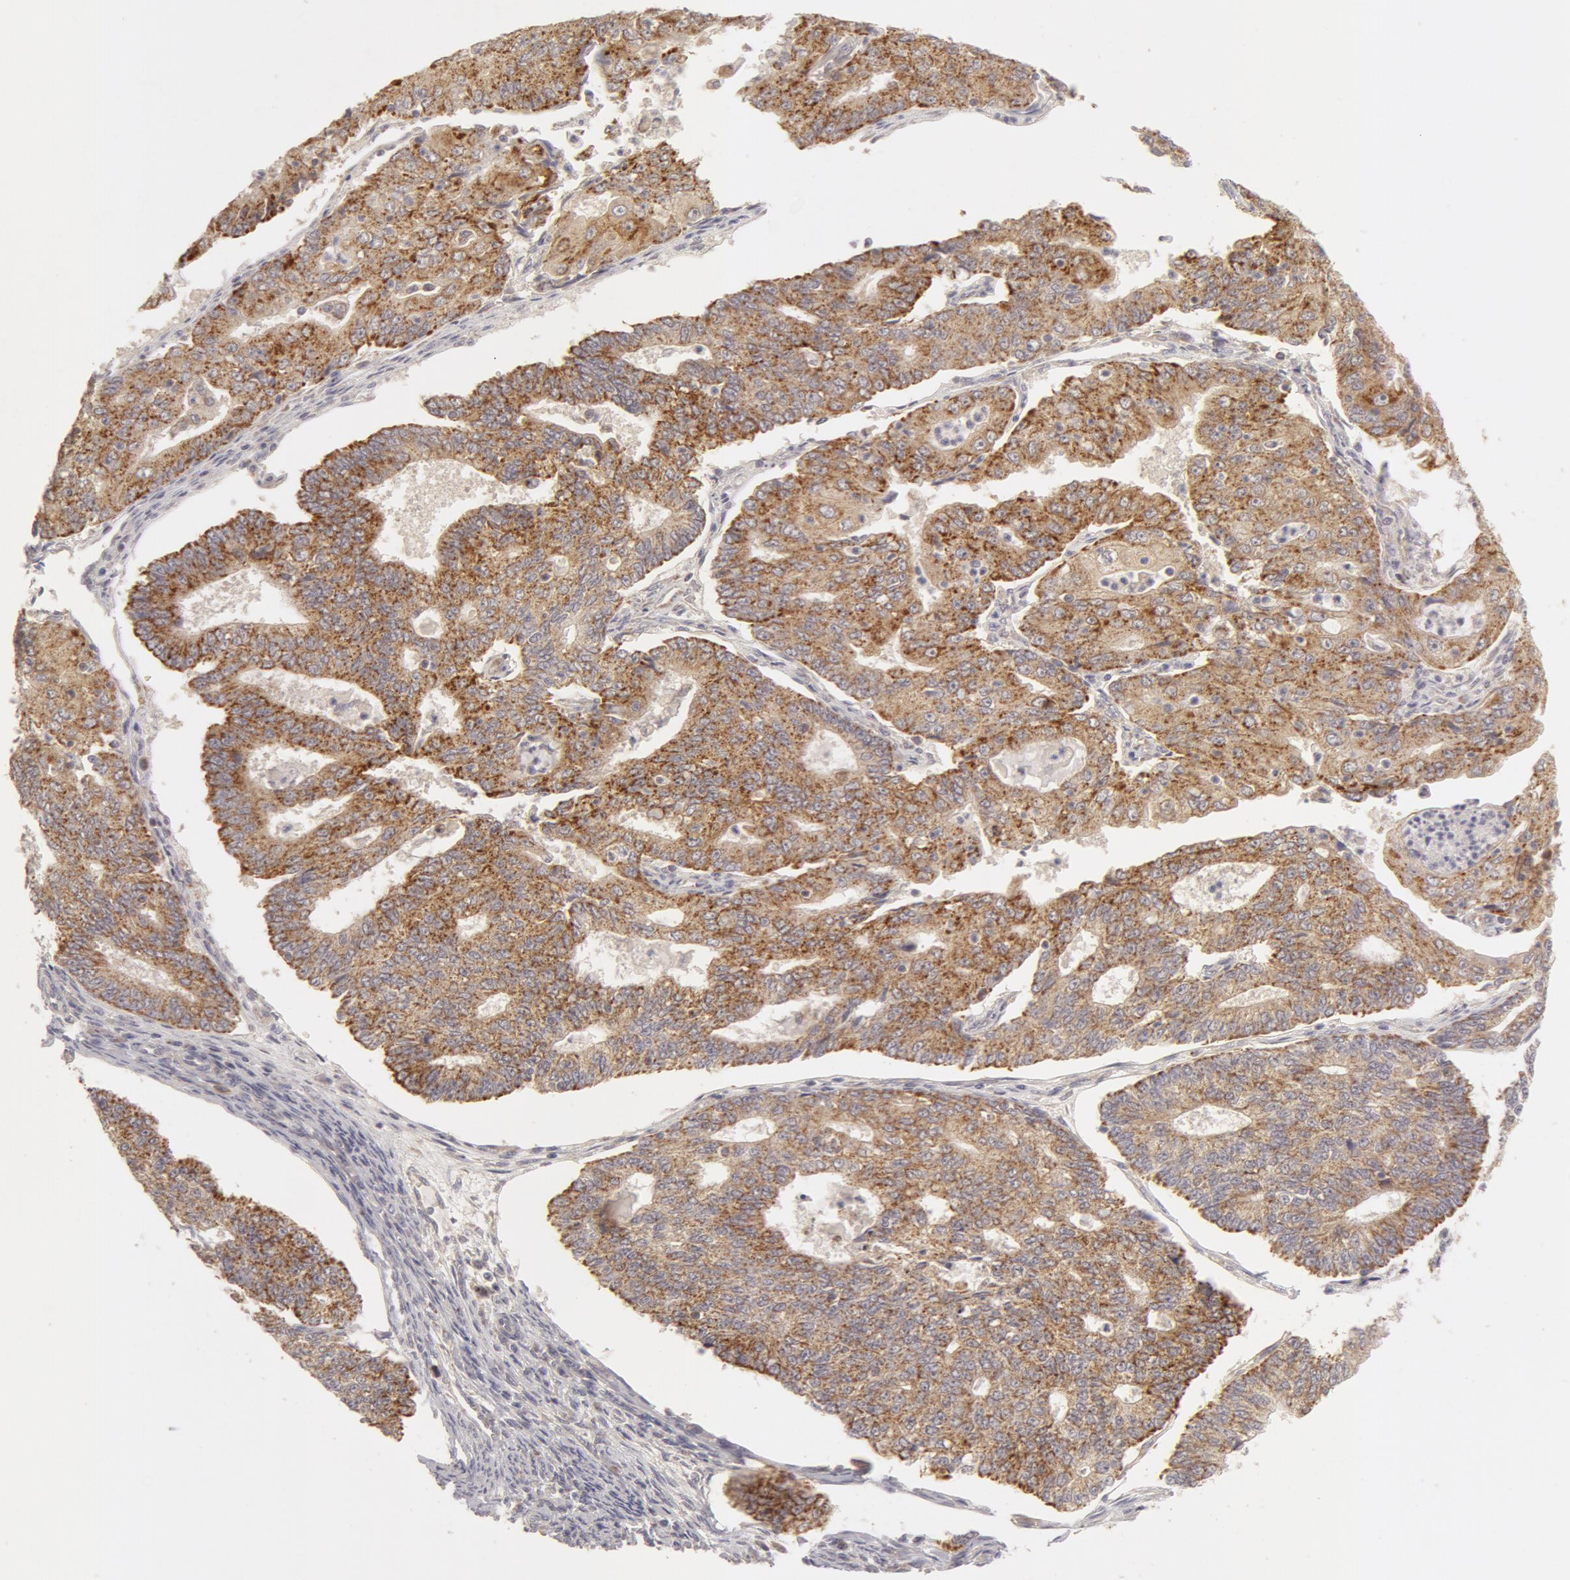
{"staining": {"intensity": "moderate", "quantity": ">75%", "location": "cytoplasmic/membranous"}, "tissue": "endometrial cancer", "cell_type": "Tumor cells", "image_type": "cancer", "snomed": [{"axis": "morphology", "description": "Adenocarcinoma, NOS"}, {"axis": "topography", "description": "Endometrium"}], "caption": "Moderate cytoplasmic/membranous expression for a protein is seen in about >75% of tumor cells of endometrial adenocarcinoma using IHC.", "gene": "ADPRH", "patient": {"sex": "female", "age": 56}}